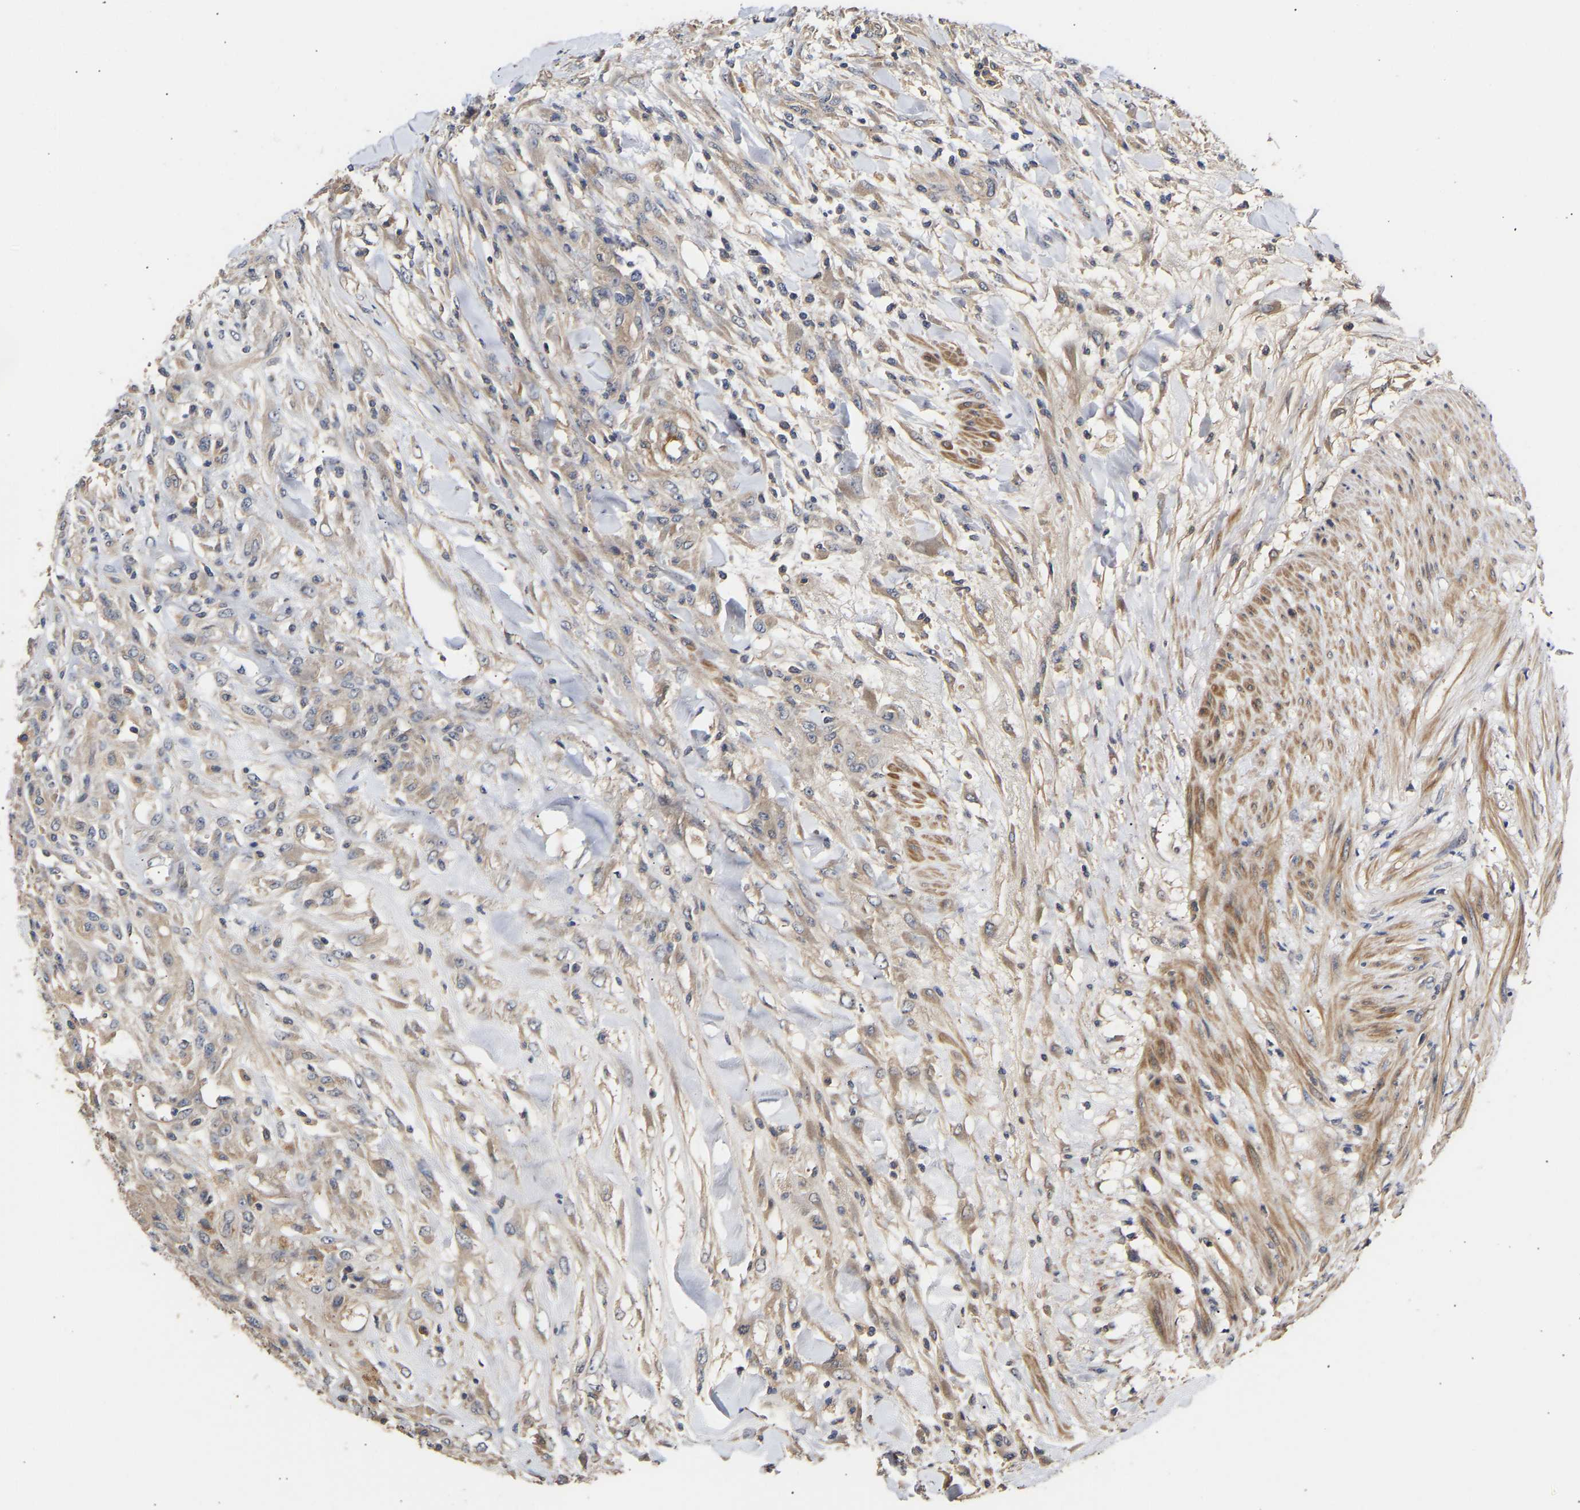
{"staining": {"intensity": "weak", "quantity": "<25%", "location": "cytoplasmic/membranous"}, "tissue": "testis cancer", "cell_type": "Tumor cells", "image_type": "cancer", "snomed": [{"axis": "morphology", "description": "Seminoma, NOS"}, {"axis": "topography", "description": "Testis"}], "caption": "A micrograph of human testis cancer is negative for staining in tumor cells.", "gene": "KASH5", "patient": {"sex": "male", "age": 59}}